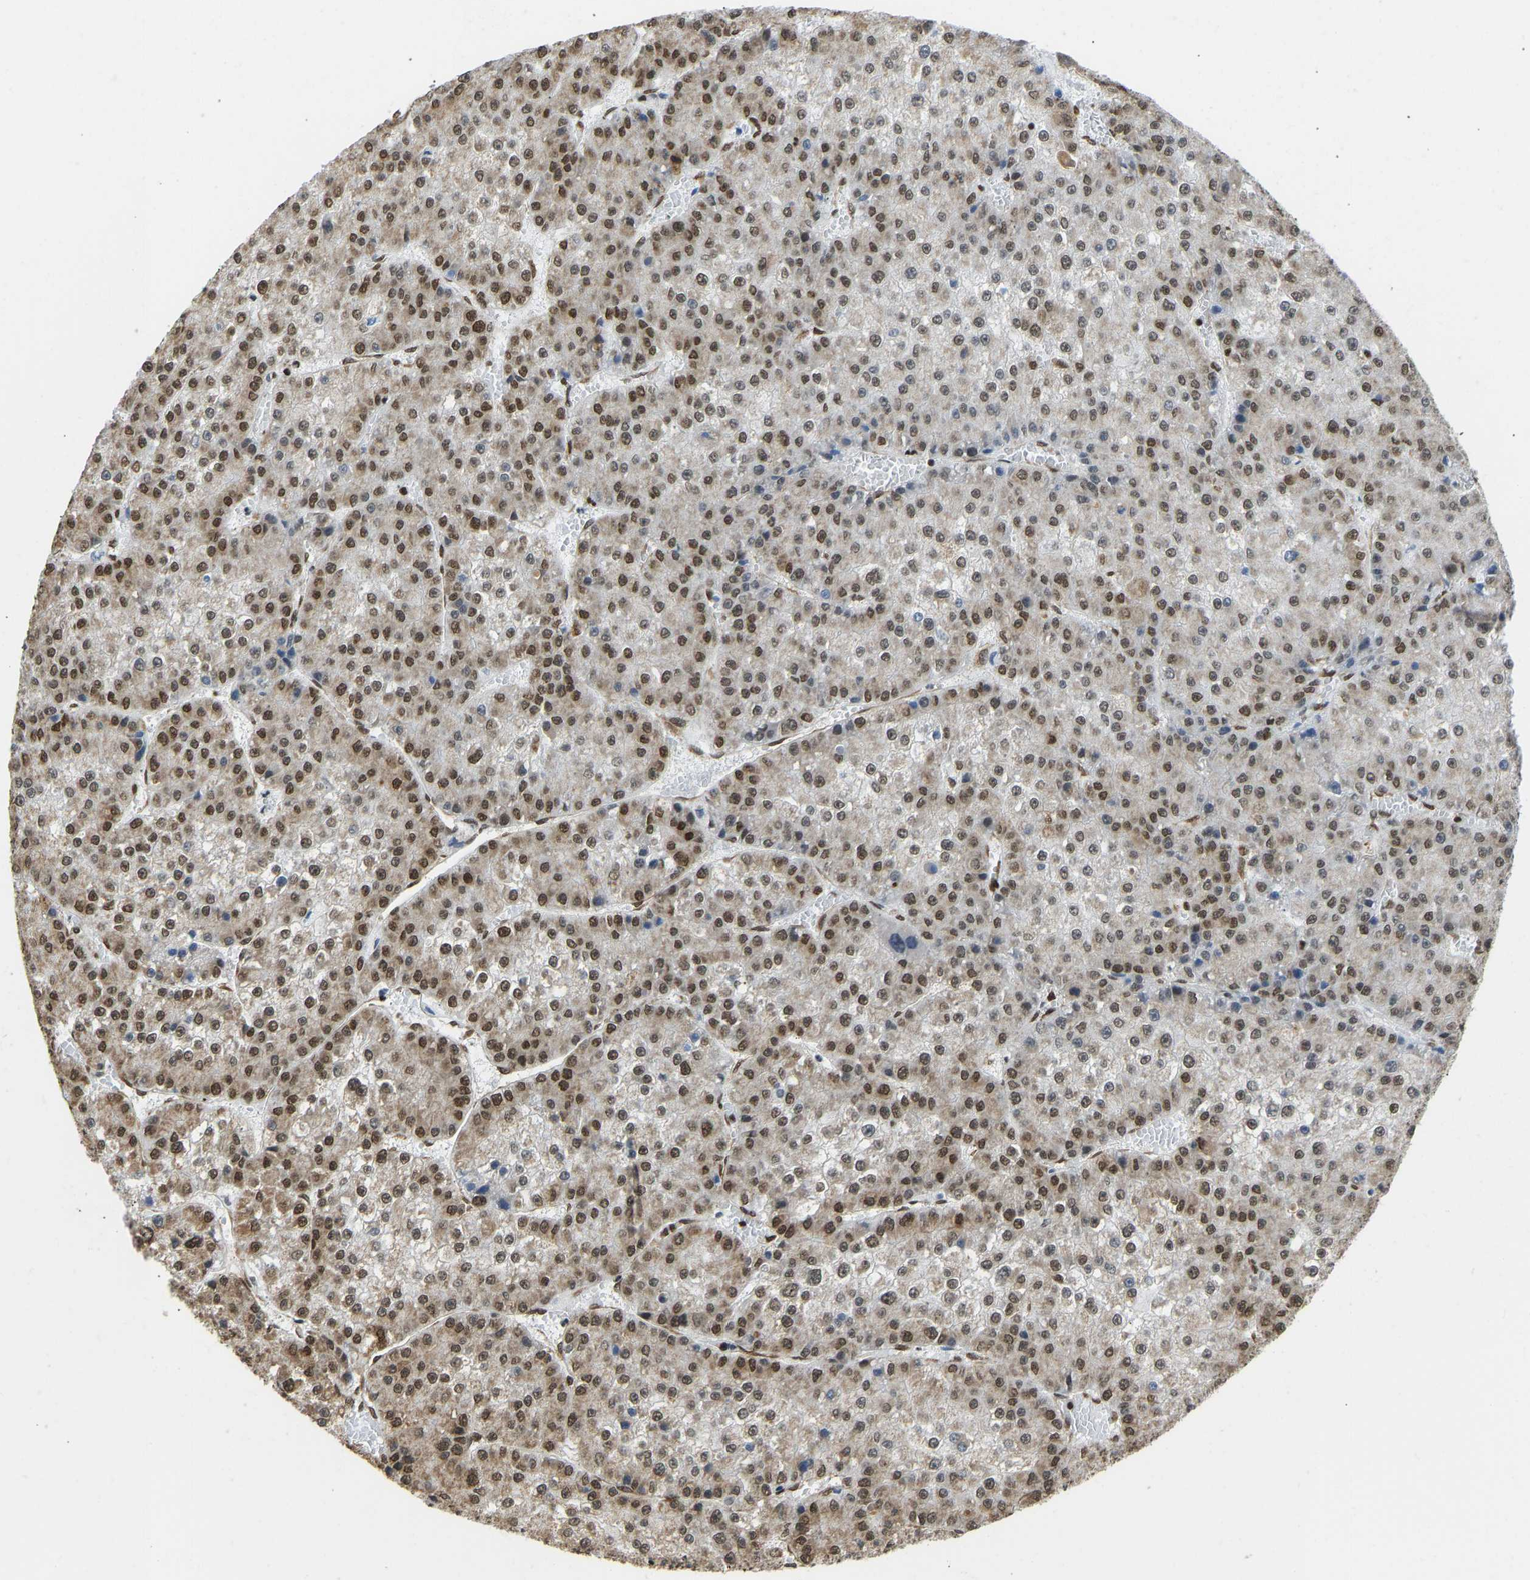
{"staining": {"intensity": "moderate", "quantity": "25%-75%", "location": "nuclear"}, "tissue": "liver cancer", "cell_type": "Tumor cells", "image_type": "cancer", "snomed": [{"axis": "morphology", "description": "Carcinoma, Hepatocellular, NOS"}, {"axis": "topography", "description": "Liver"}], "caption": "Moderate nuclear staining is appreciated in about 25%-75% of tumor cells in liver hepatocellular carcinoma.", "gene": "ZSCAN20", "patient": {"sex": "female", "age": 73}}